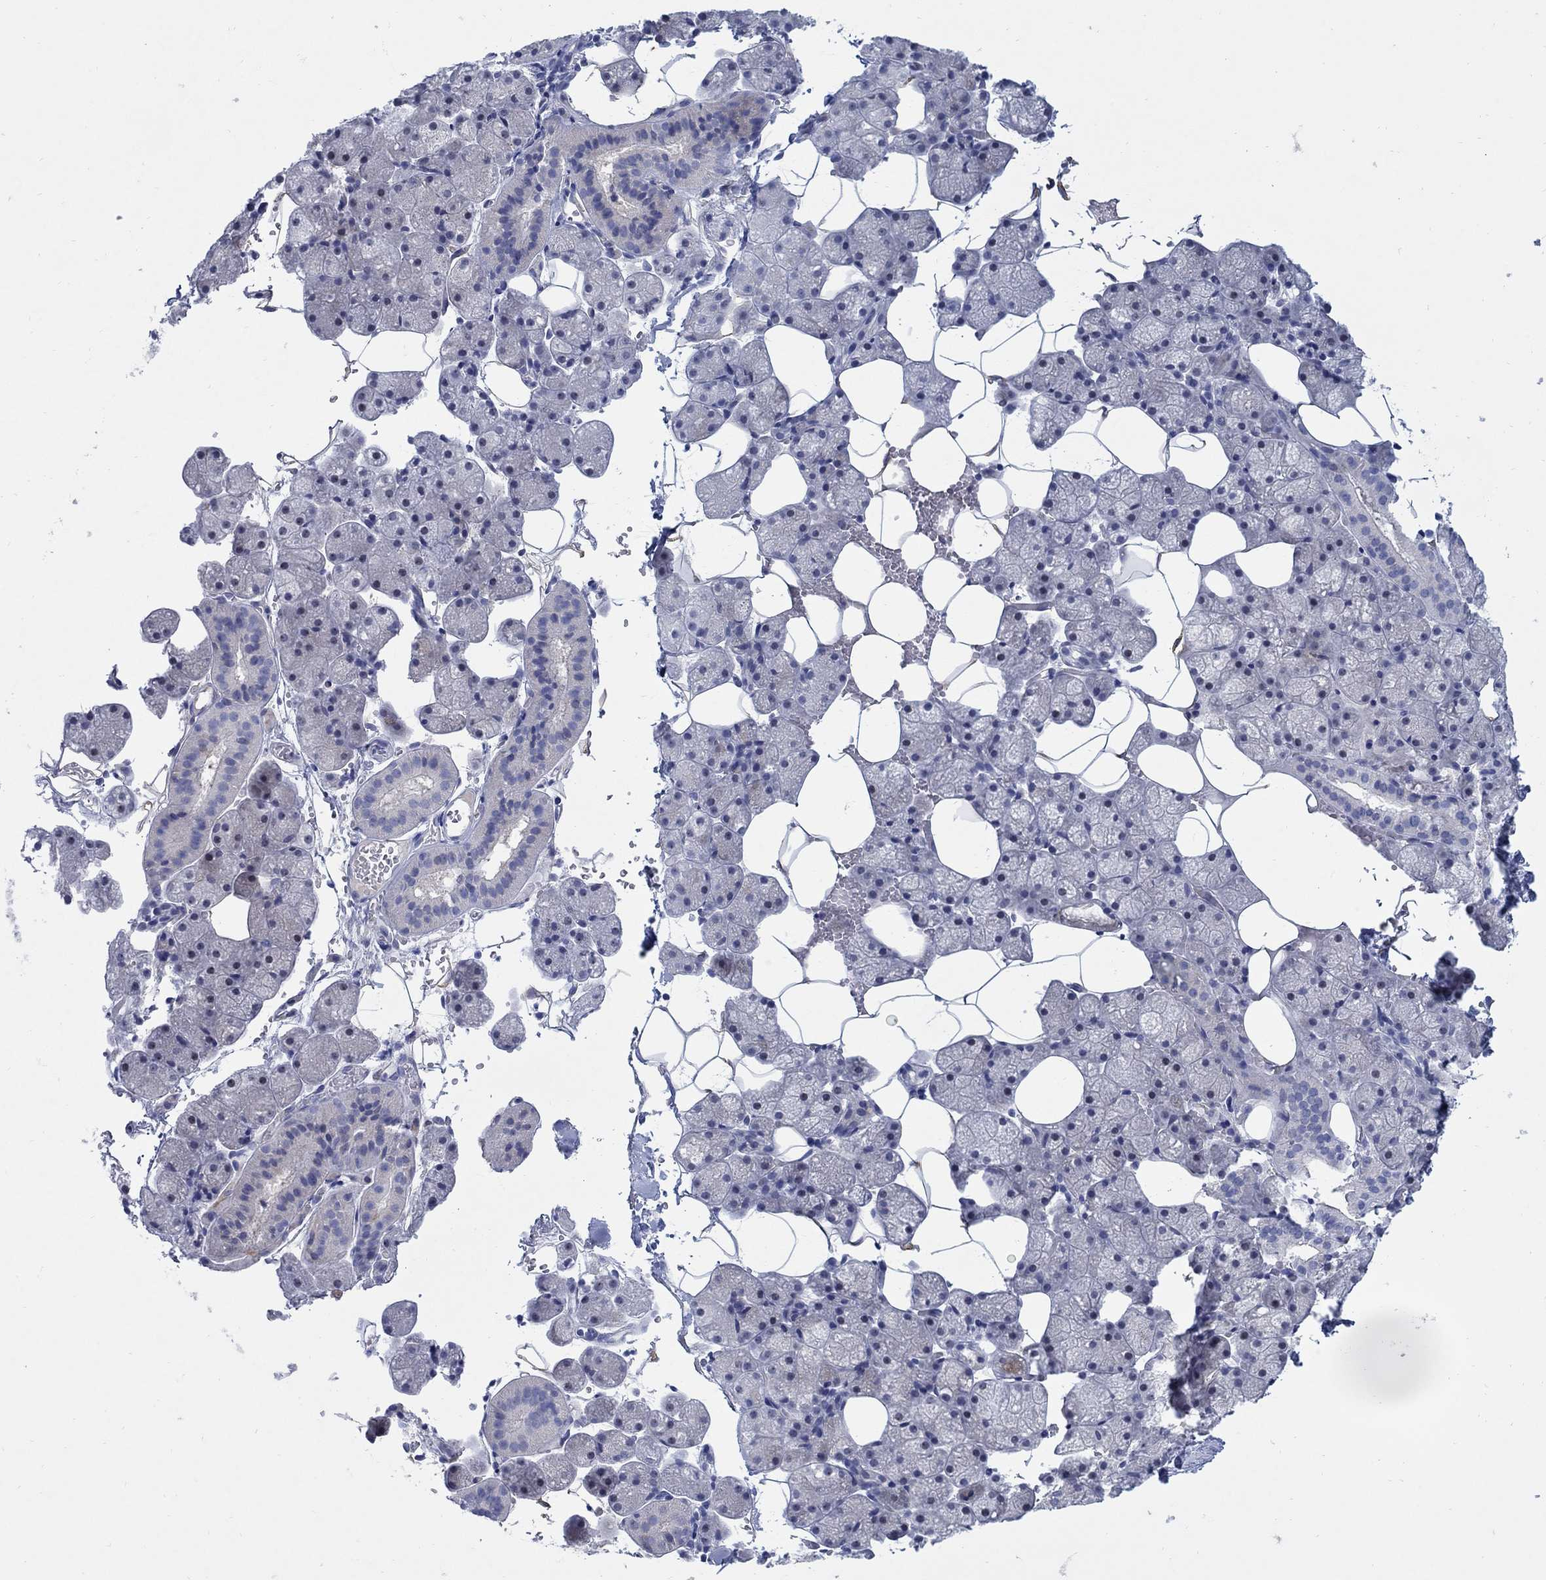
{"staining": {"intensity": "negative", "quantity": "none", "location": "none"}, "tissue": "salivary gland", "cell_type": "Glandular cells", "image_type": "normal", "snomed": [{"axis": "morphology", "description": "Normal tissue, NOS"}, {"axis": "topography", "description": "Salivary gland"}], "caption": "Image shows no significant protein expression in glandular cells of unremarkable salivary gland. (DAB (3,3'-diaminobenzidine) immunohistochemistry with hematoxylin counter stain).", "gene": "REEP2", "patient": {"sex": "male", "age": 38}}